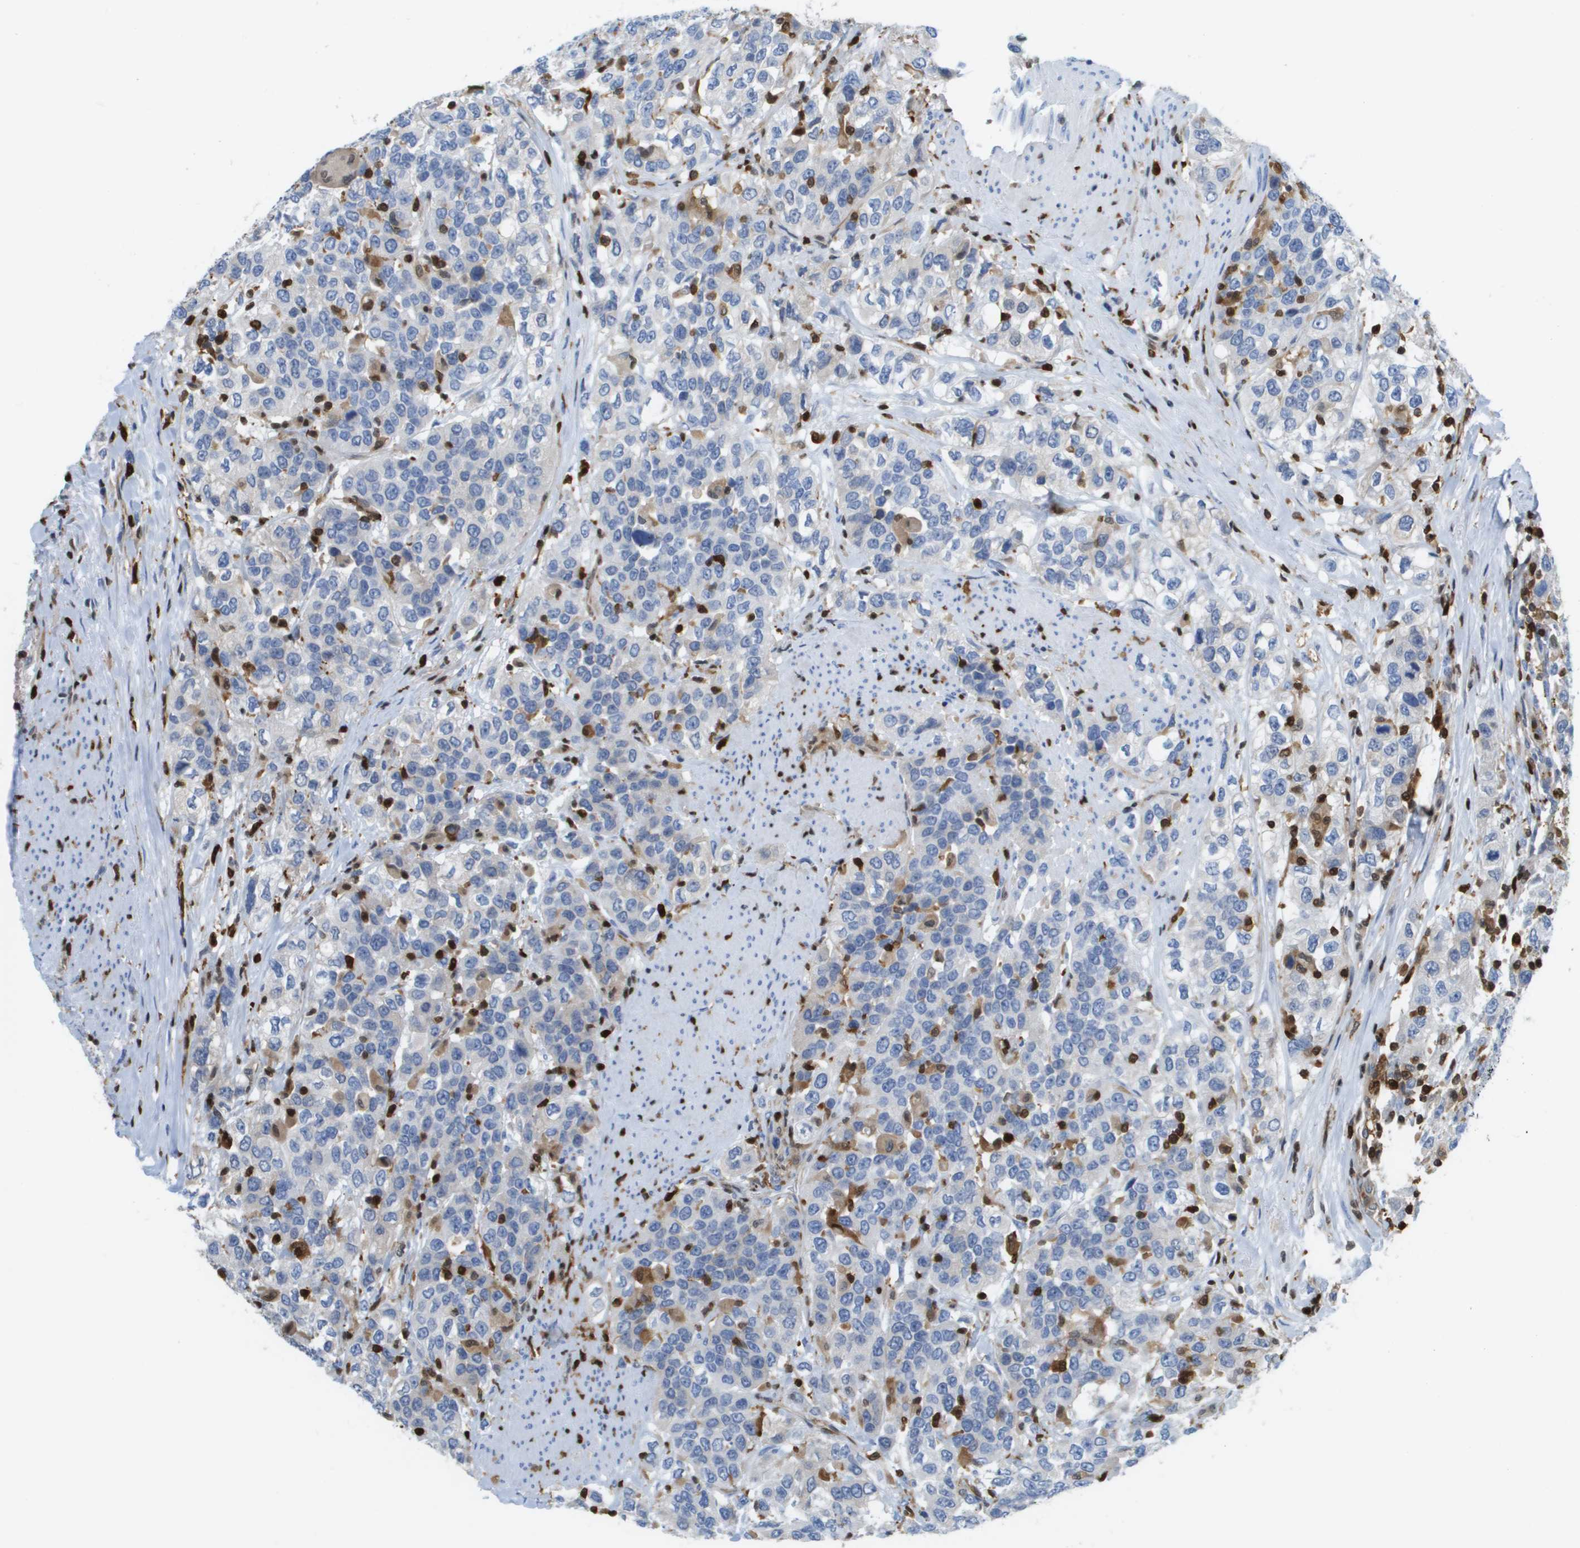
{"staining": {"intensity": "negative", "quantity": "none", "location": "none"}, "tissue": "urothelial cancer", "cell_type": "Tumor cells", "image_type": "cancer", "snomed": [{"axis": "morphology", "description": "Urothelial carcinoma, High grade"}, {"axis": "topography", "description": "Urinary bladder"}], "caption": "Urothelial carcinoma (high-grade) was stained to show a protein in brown. There is no significant expression in tumor cells. (Stains: DAB IHC with hematoxylin counter stain, Microscopy: brightfield microscopy at high magnification).", "gene": "DOCK5", "patient": {"sex": "female", "age": 80}}